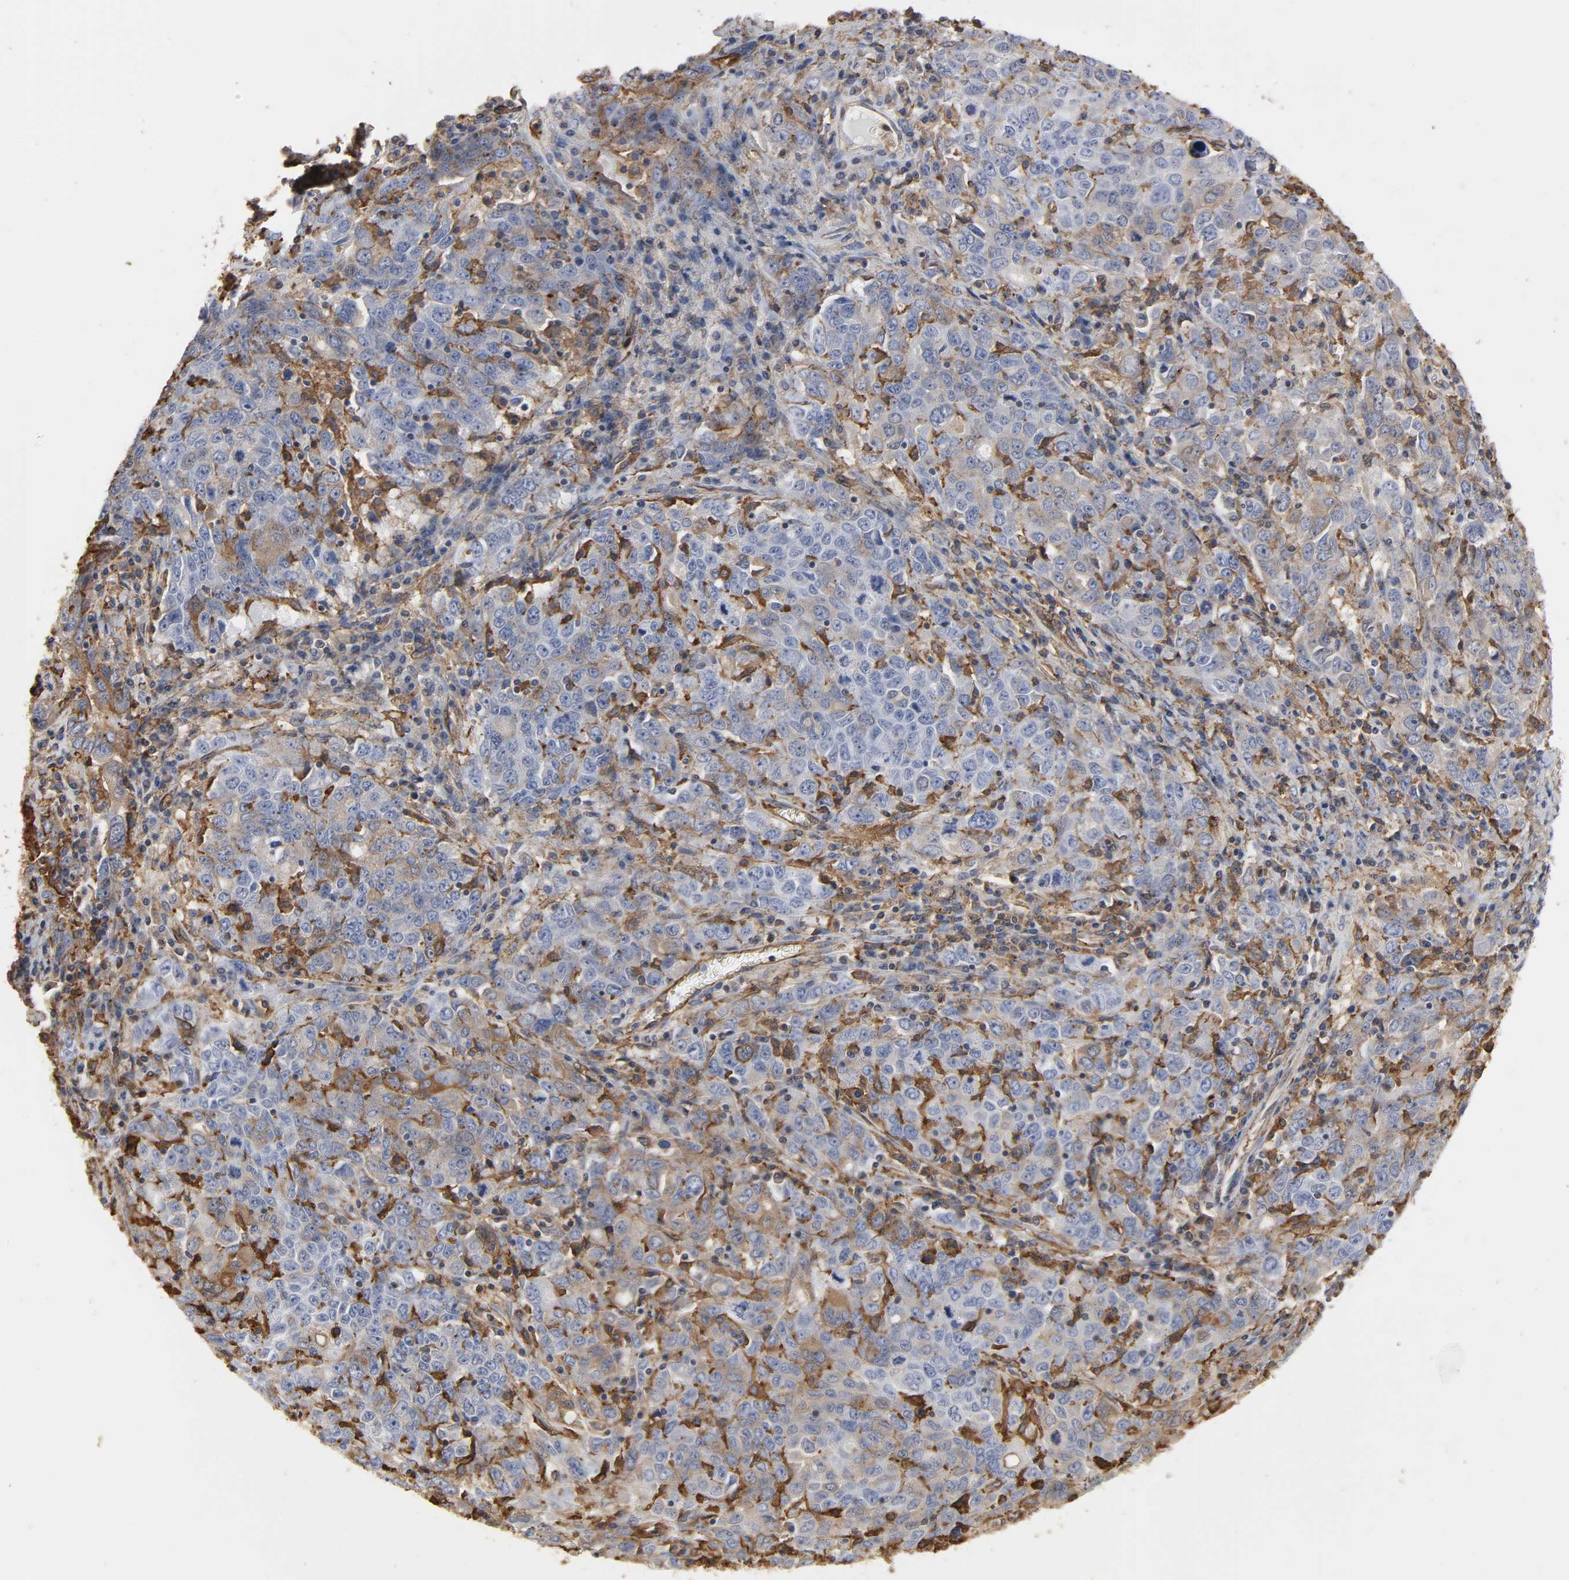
{"staining": {"intensity": "weak", "quantity": ">75%", "location": "cytoplasmic/membranous"}, "tissue": "ovarian cancer", "cell_type": "Tumor cells", "image_type": "cancer", "snomed": [{"axis": "morphology", "description": "Carcinoma, endometroid"}, {"axis": "topography", "description": "Ovary"}], "caption": "Human ovarian endometroid carcinoma stained for a protein (brown) displays weak cytoplasmic/membranous positive staining in about >75% of tumor cells.", "gene": "ANXA2", "patient": {"sex": "female", "age": 62}}